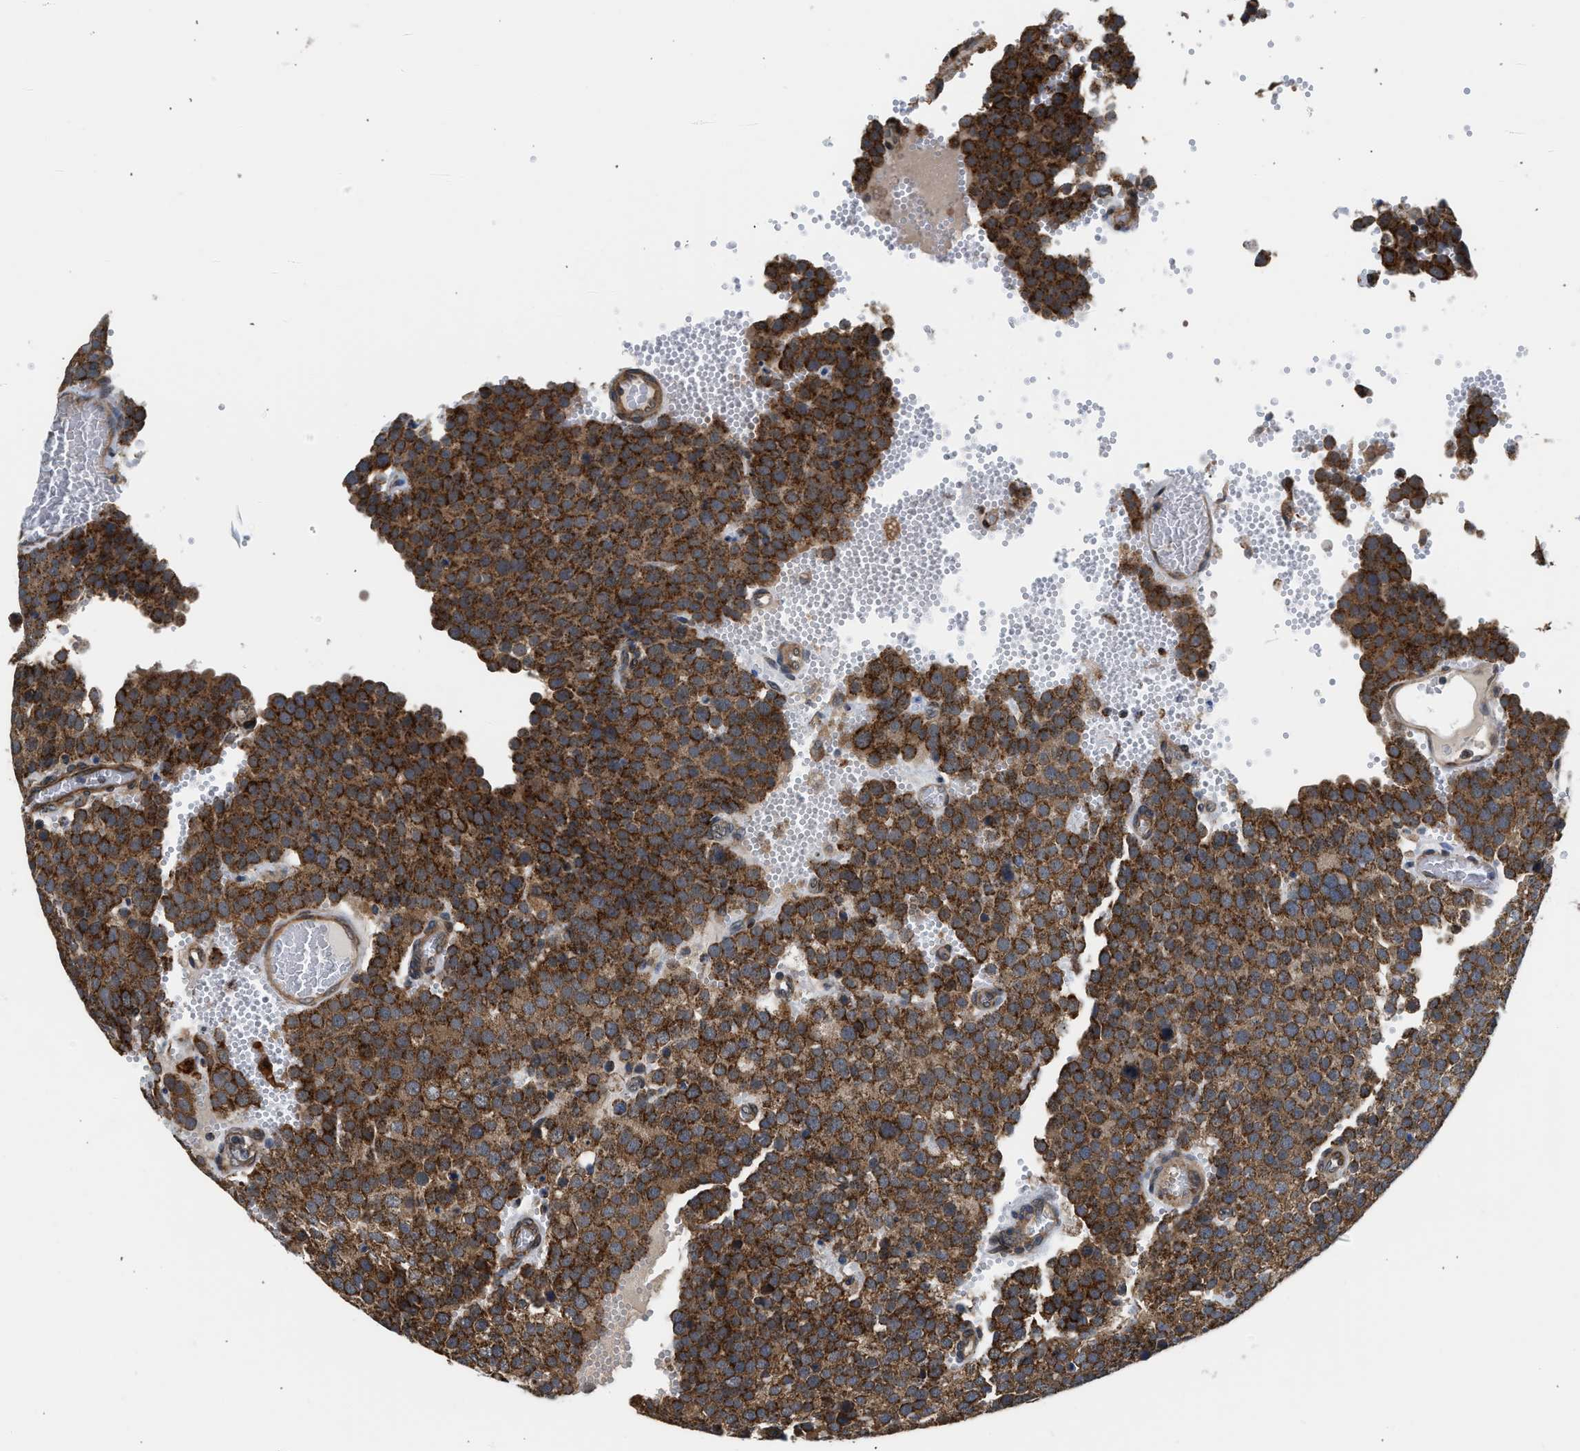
{"staining": {"intensity": "strong", "quantity": ">75%", "location": "cytoplasmic/membranous"}, "tissue": "testis cancer", "cell_type": "Tumor cells", "image_type": "cancer", "snomed": [{"axis": "morphology", "description": "Normal tissue, NOS"}, {"axis": "morphology", "description": "Seminoma, NOS"}, {"axis": "topography", "description": "Testis"}], "caption": "The photomicrograph displays staining of testis seminoma, revealing strong cytoplasmic/membranous protein positivity (brown color) within tumor cells.", "gene": "POLG2", "patient": {"sex": "male", "age": 71}}